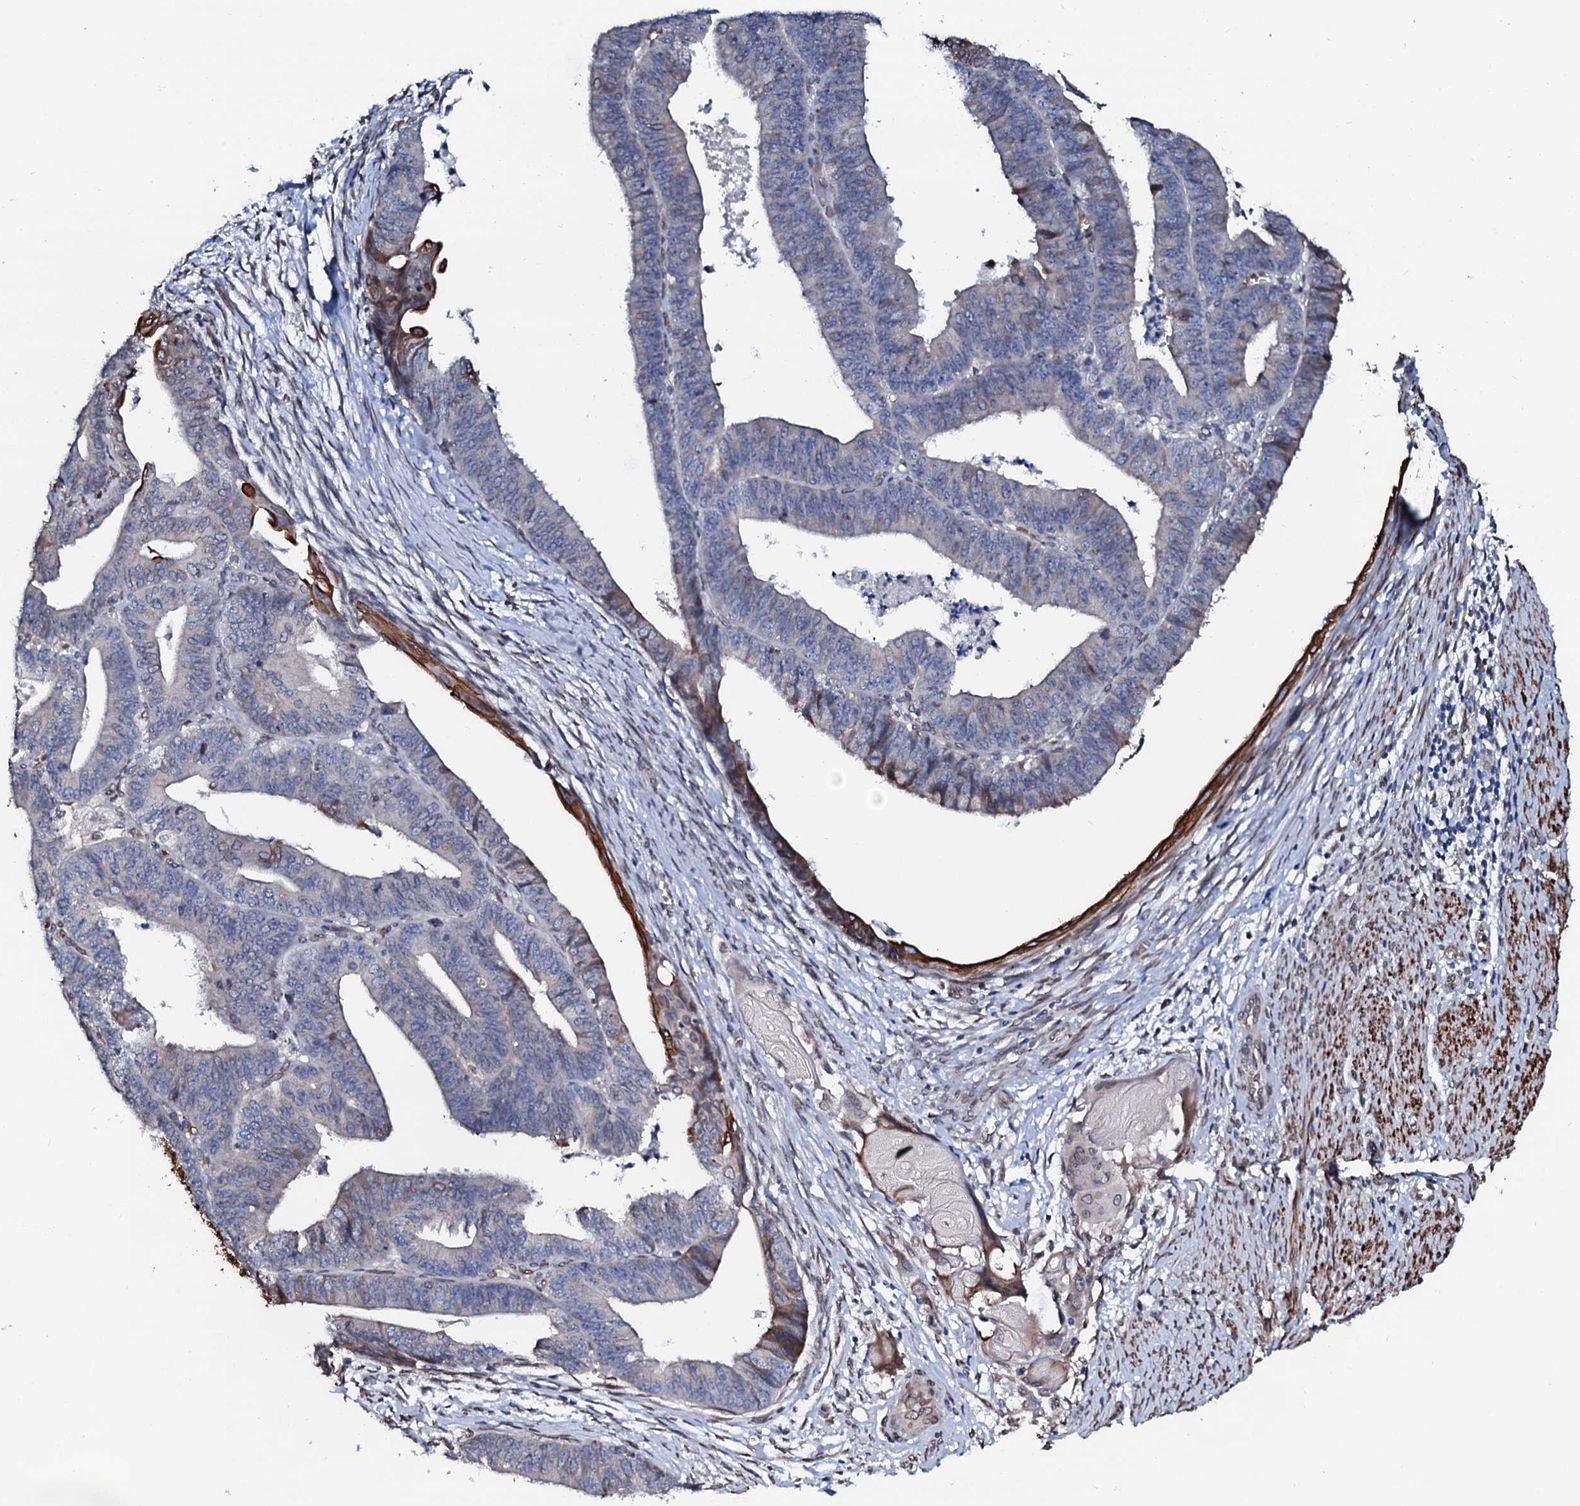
{"staining": {"intensity": "negative", "quantity": "none", "location": "none"}, "tissue": "endometrial cancer", "cell_type": "Tumor cells", "image_type": "cancer", "snomed": [{"axis": "morphology", "description": "Adenocarcinoma, NOS"}, {"axis": "topography", "description": "Endometrium"}], "caption": "High power microscopy micrograph of an IHC image of endometrial cancer (adenocarcinoma), revealing no significant staining in tumor cells.", "gene": "NRP2", "patient": {"sex": "female", "age": 73}}